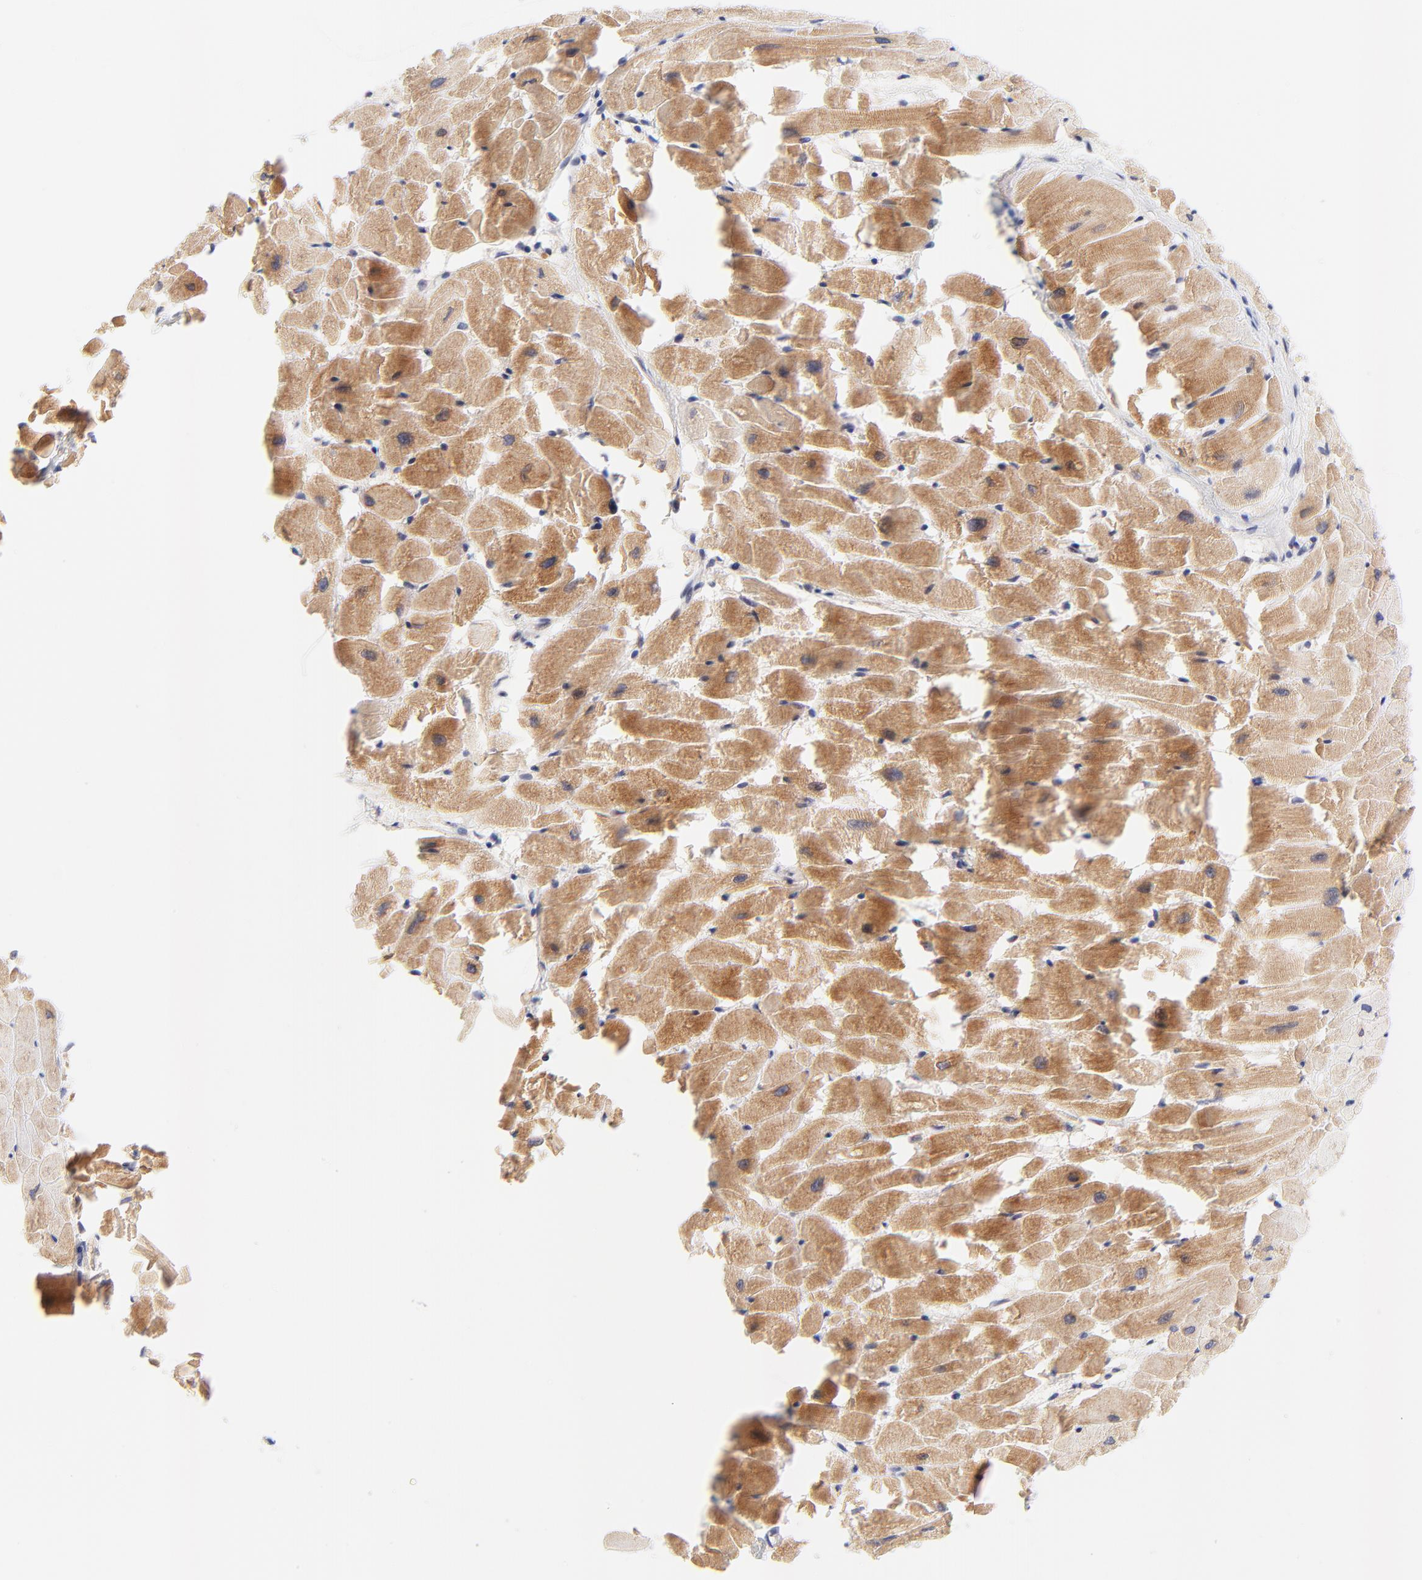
{"staining": {"intensity": "weak", "quantity": ">75%", "location": "cytoplasmic/membranous,nuclear"}, "tissue": "heart muscle", "cell_type": "Cardiomyocytes", "image_type": "normal", "snomed": [{"axis": "morphology", "description": "Normal tissue, NOS"}, {"axis": "topography", "description": "Heart"}], "caption": "An immunohistochemistry (IHC) micrograph of normal tissue is shown. Protein staining in brown highlights weak cytoplasmic/membranous,nuclear positivity in heart muscle within cardiomyocytes. The protein of interest is stained brown, and the nuclei are stained in blue (DAB (3,3'-diaminobenzidine) IHC with brightfield microscopy, high magnification).", "gene": "AFF2", "patient": {"sex": "female", "age": 19}}